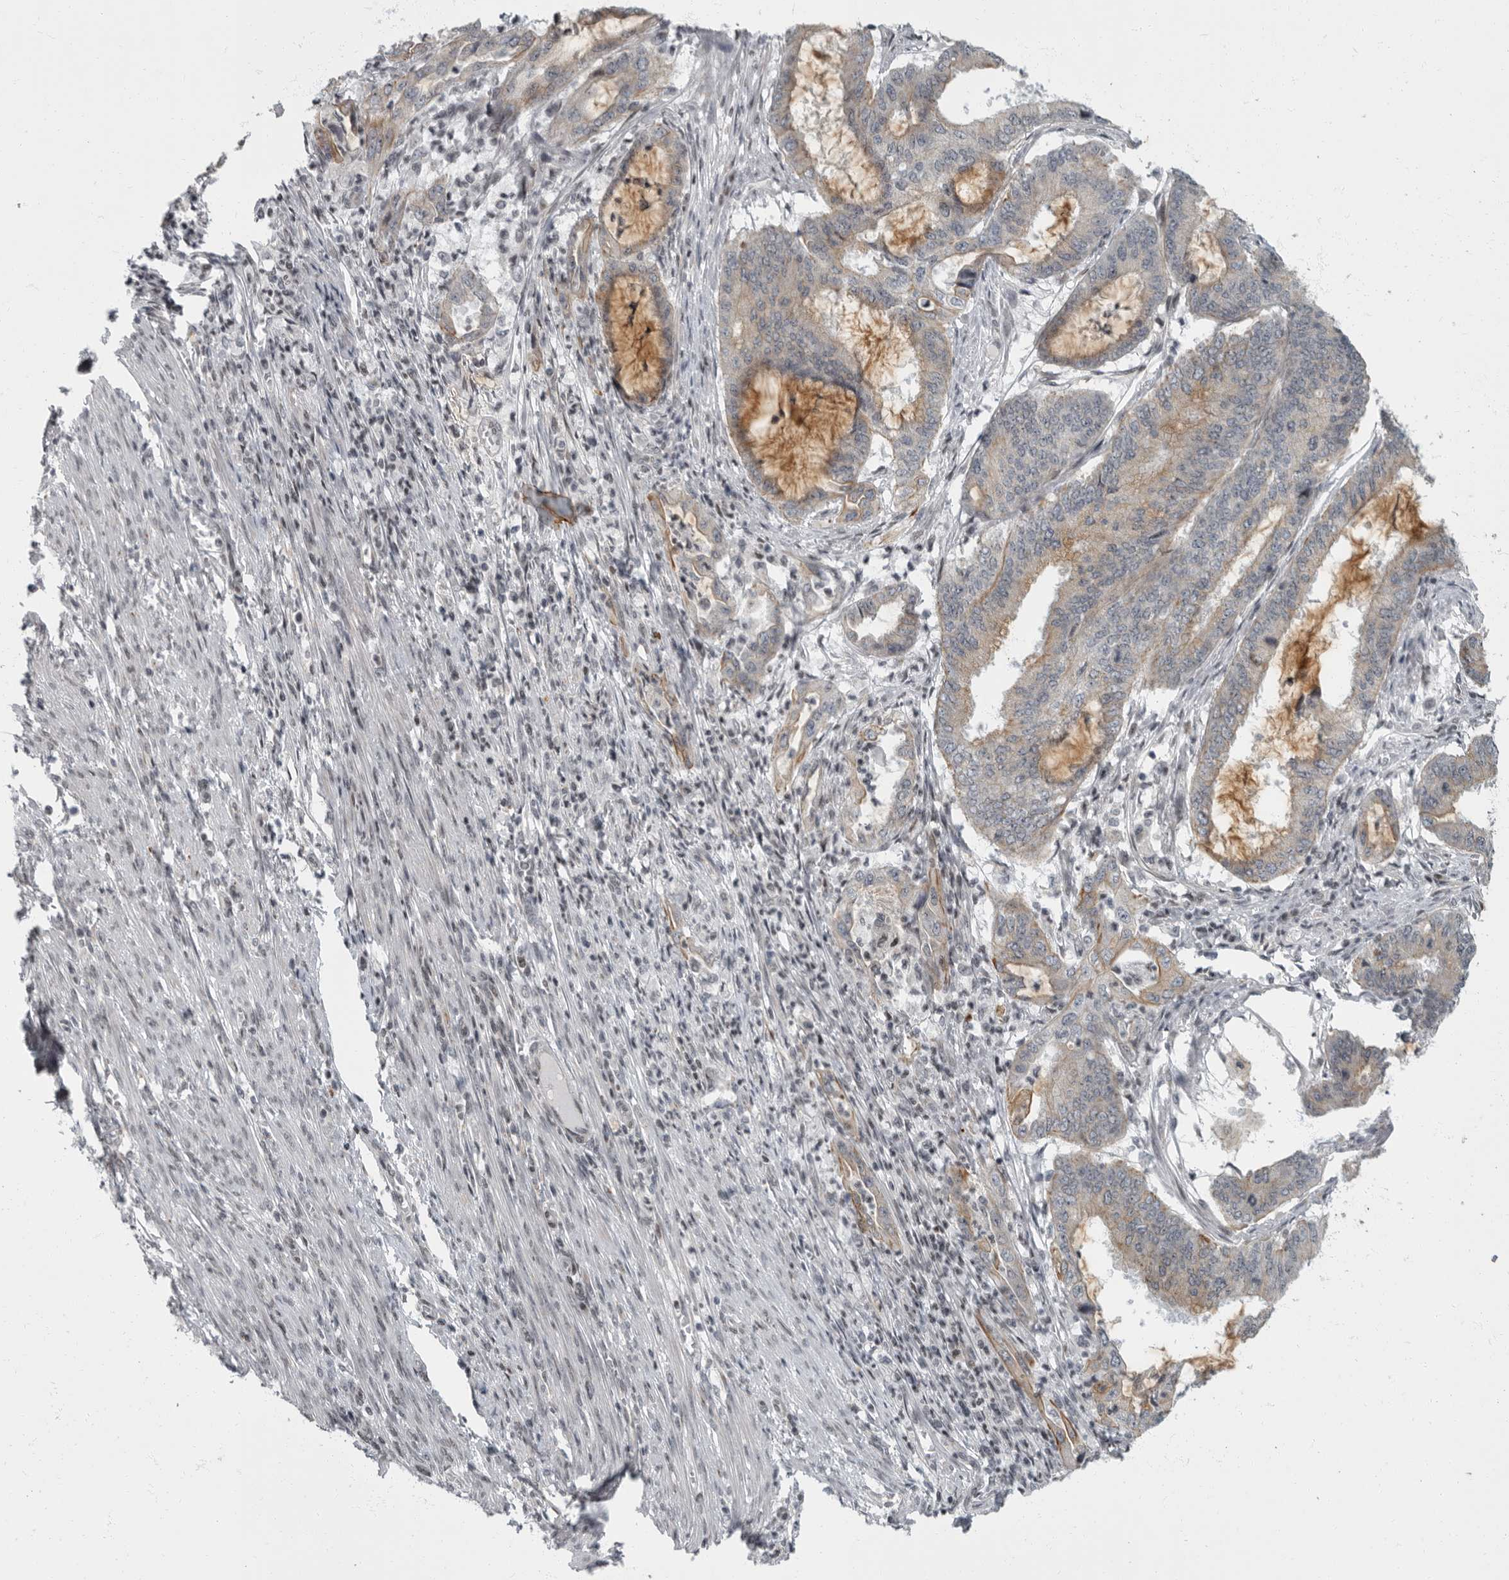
{"staining": {"intensity": "weak", "quantity": "<25%", "location": "cytoplasmic/membranous"}, "tissue": "endometrial cancer", "cell_type": "Tumor cells", "image_type": "cancer", "snomed": [{"axis": "morphology", "description": "Adenocarcinoma, NOS"}, {"axis": "topography", "description": "Endometrium"}], "caption": "Human endometrial adenocarcinoma stained for a protein using immunohistochemistry (IHC) shows no positivity in tumor cells.", "gene": "EVI5", "patient": {"sex": "female", "age": 51}}